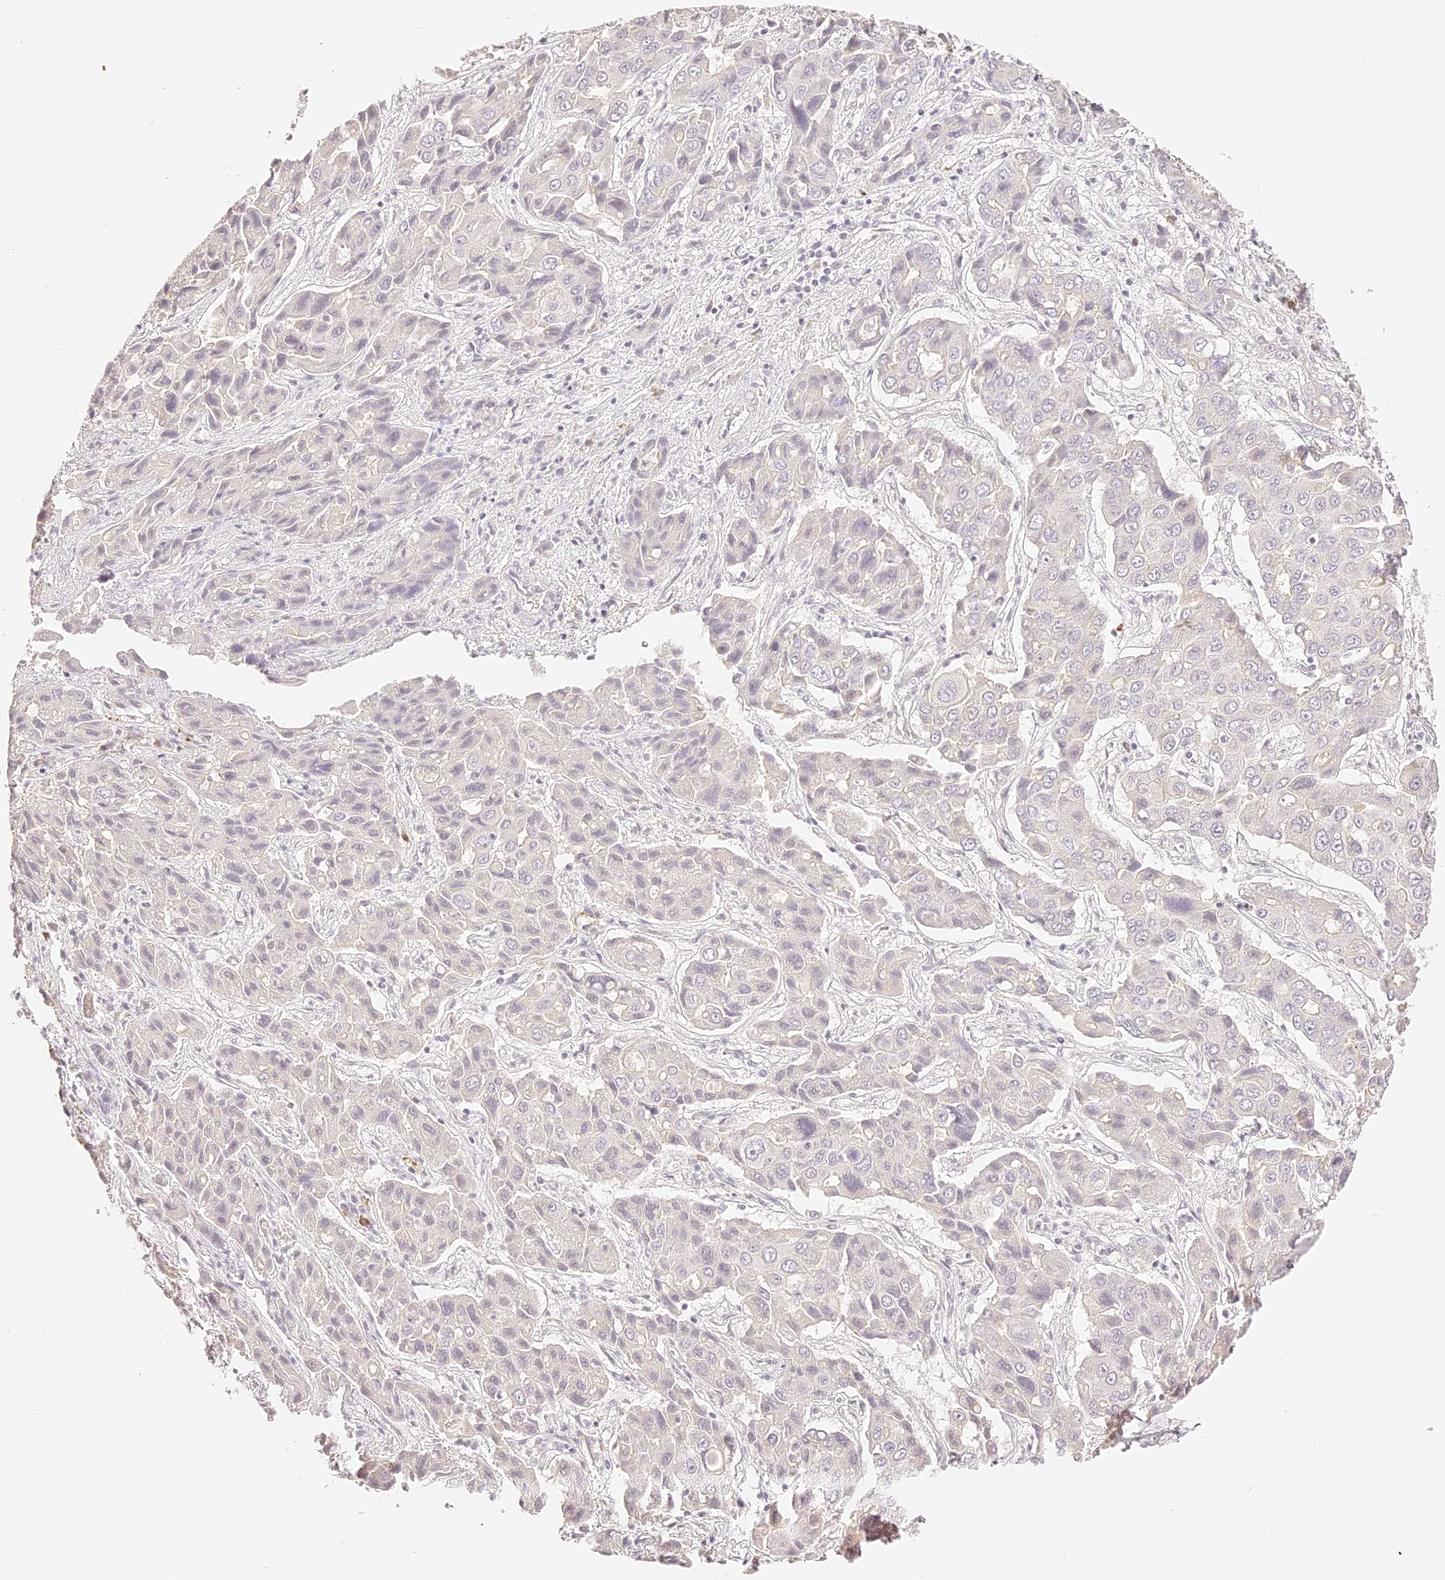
{"staining": {"intensity": "negative", "quantity": "none", "location": "none"}, "tissue": "liver cancer", "cell_type": "Tumor cells", "image_type": "cancer", "snomed": [{"axis": "morphology", "description": "Cholangiocarcinoma"}, {"axis": "topography", "description": "Liver"}], "caption": "Tumor cells show no significant staining in liver cancer.", "gene": "TRIM45", "patient": {"sex": "male", "age": 67}}